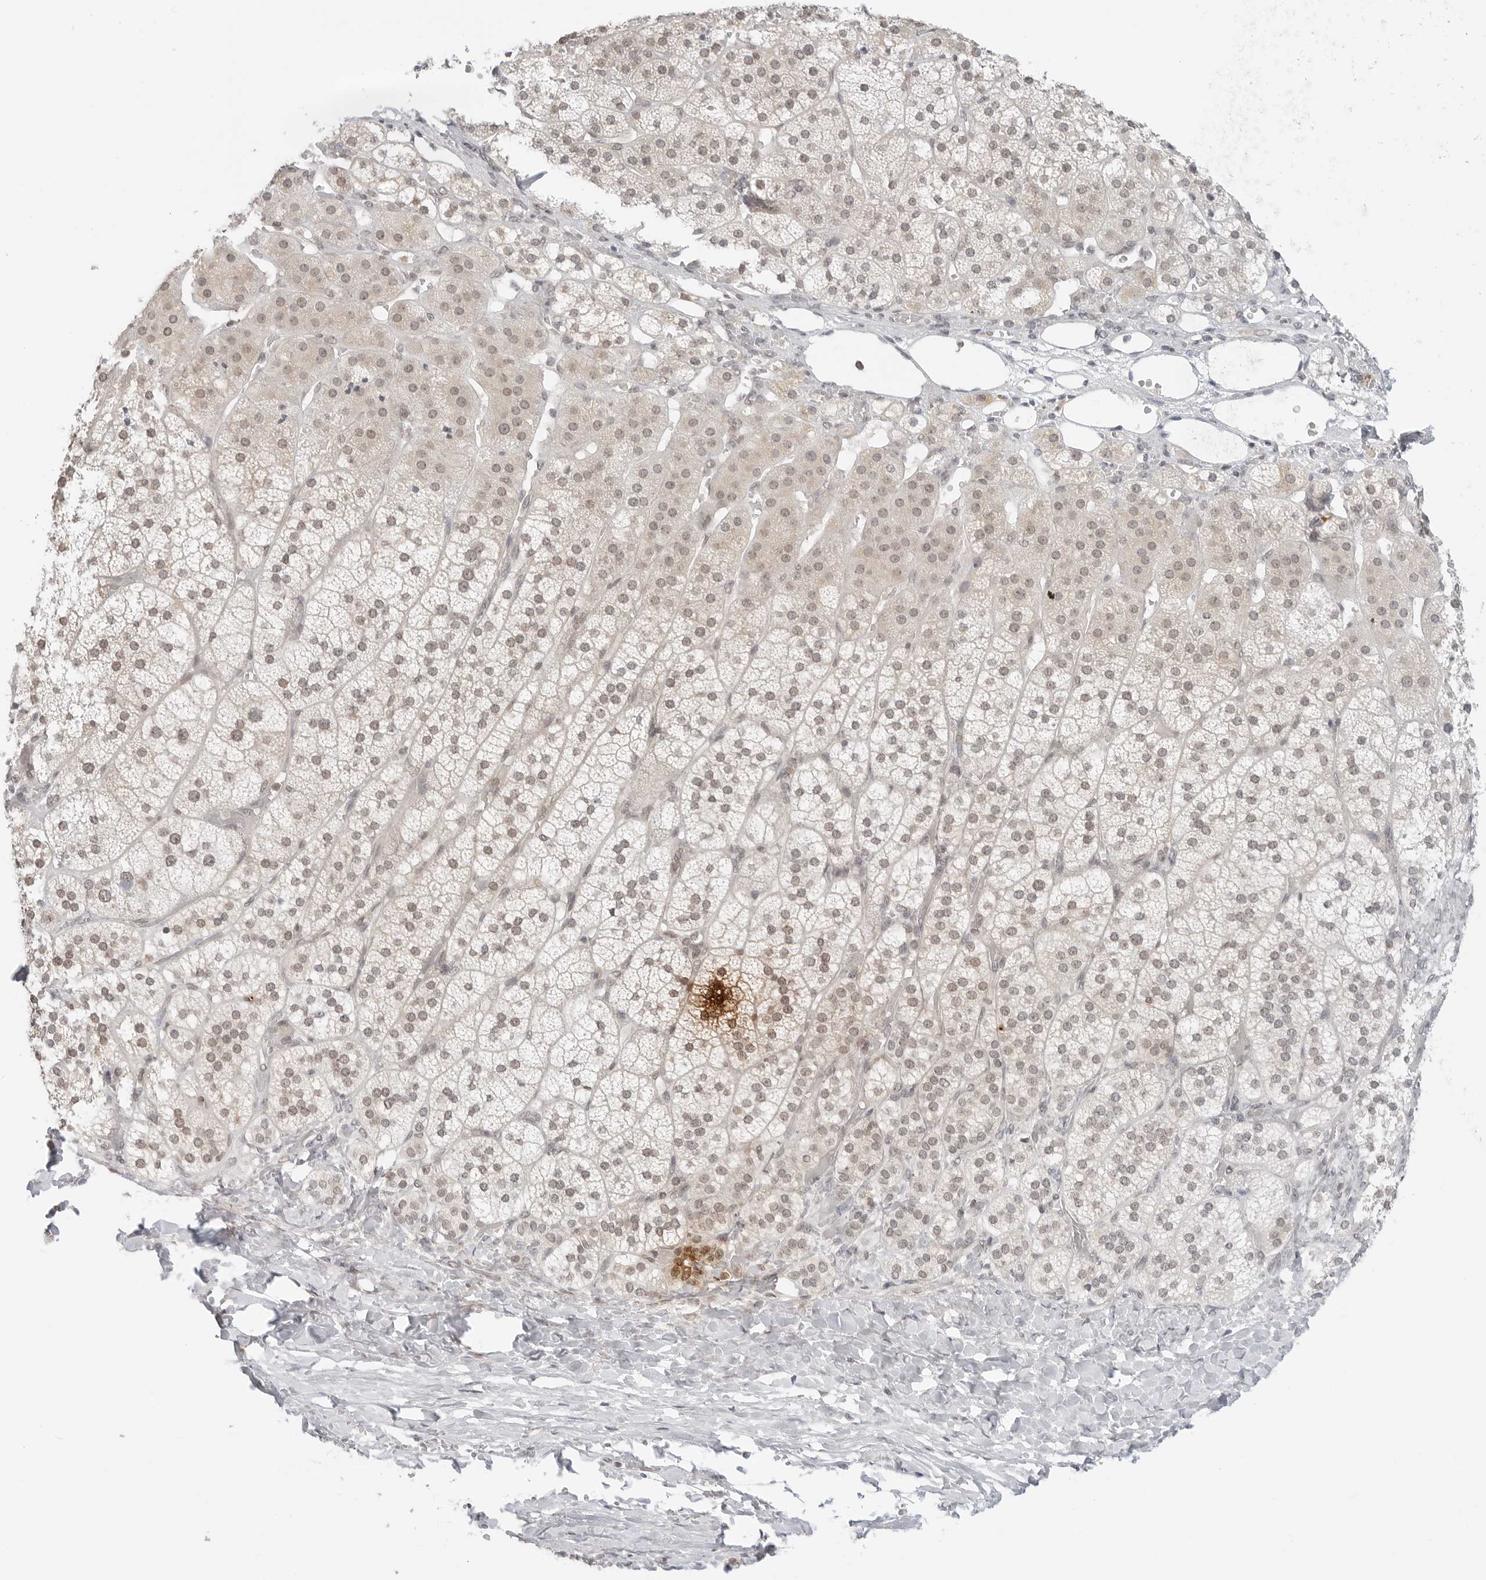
{"staining": {"intensity": "moderate", "quantity": "25%-75%", "location": "nuclear"}, "tissue": "adrenal gland", "cell_type": "Glandular cells", "image_type": "normal", "snomed": [{"axis": "morphology", "description": "Normal tissue, NOS"}, {"axis": "topography", "description": "Adrenal gland"}], "caption": "Approximately 25%-75% of glandular cells in benign human adrenal gland exhibit moderate nuclear protein positivity as visualized by brown immunohistochemical staining.", "gene": "METAP1", "patient": {"sex": "female", "age": 44}}